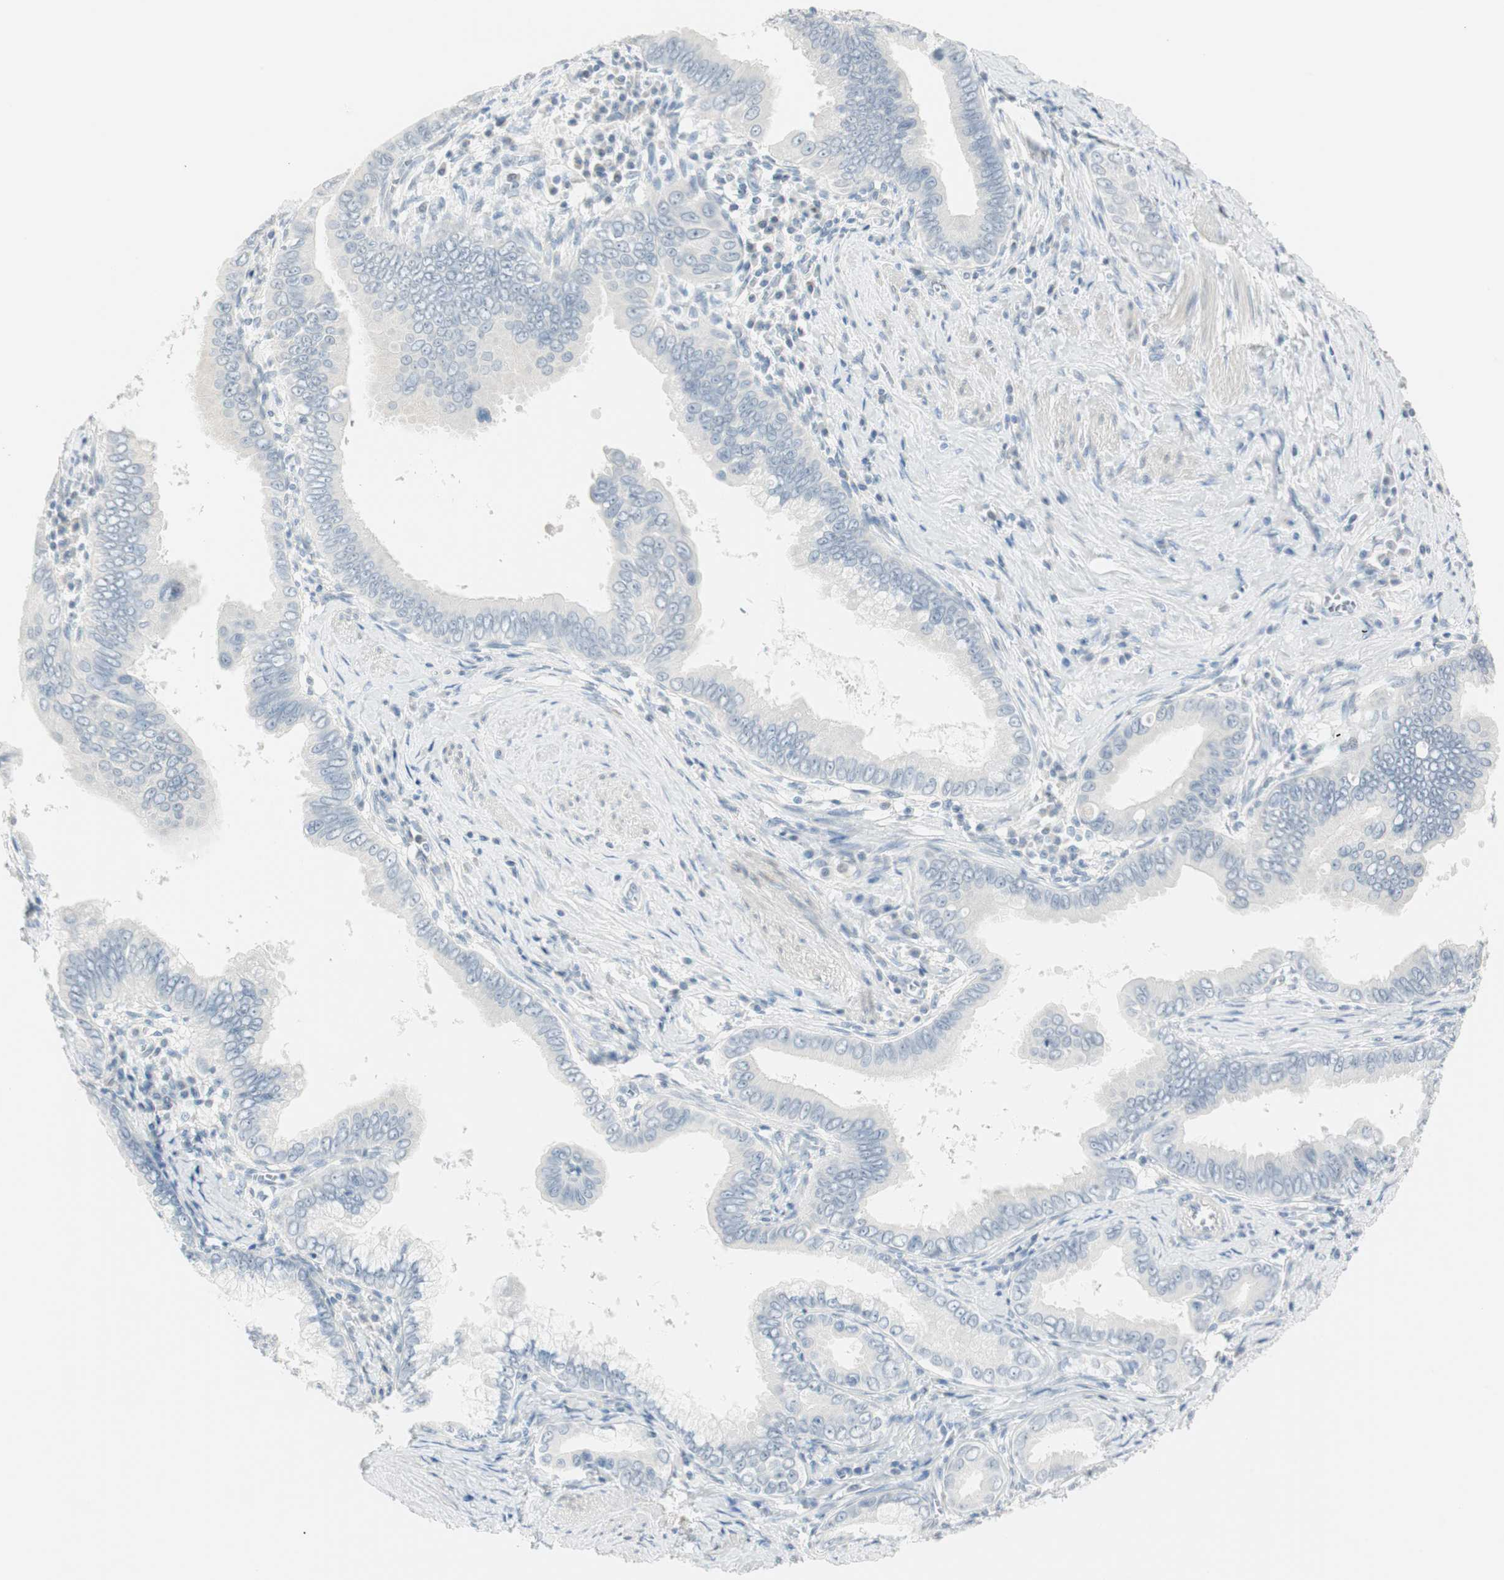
{"staining": {"intensity": "negative", "quantity": "none", "location": "none"}, "tissue": "pancreatic cancer", "cell_type": "Tumor cells", "image_type": "cancer", "snomed": [{"axis": "morphology", "description": "Normal tissue, NOS"}, {"axis": "topography", "description": "Lymph node"}], "caption": "A high-resolution photomicrograph shows IHC staining of pancreatic cancer, which demonstrates no significant staining in tumor cells.", "gene": "MLLT10", "patient": {"sex": "male", "age": 50}}